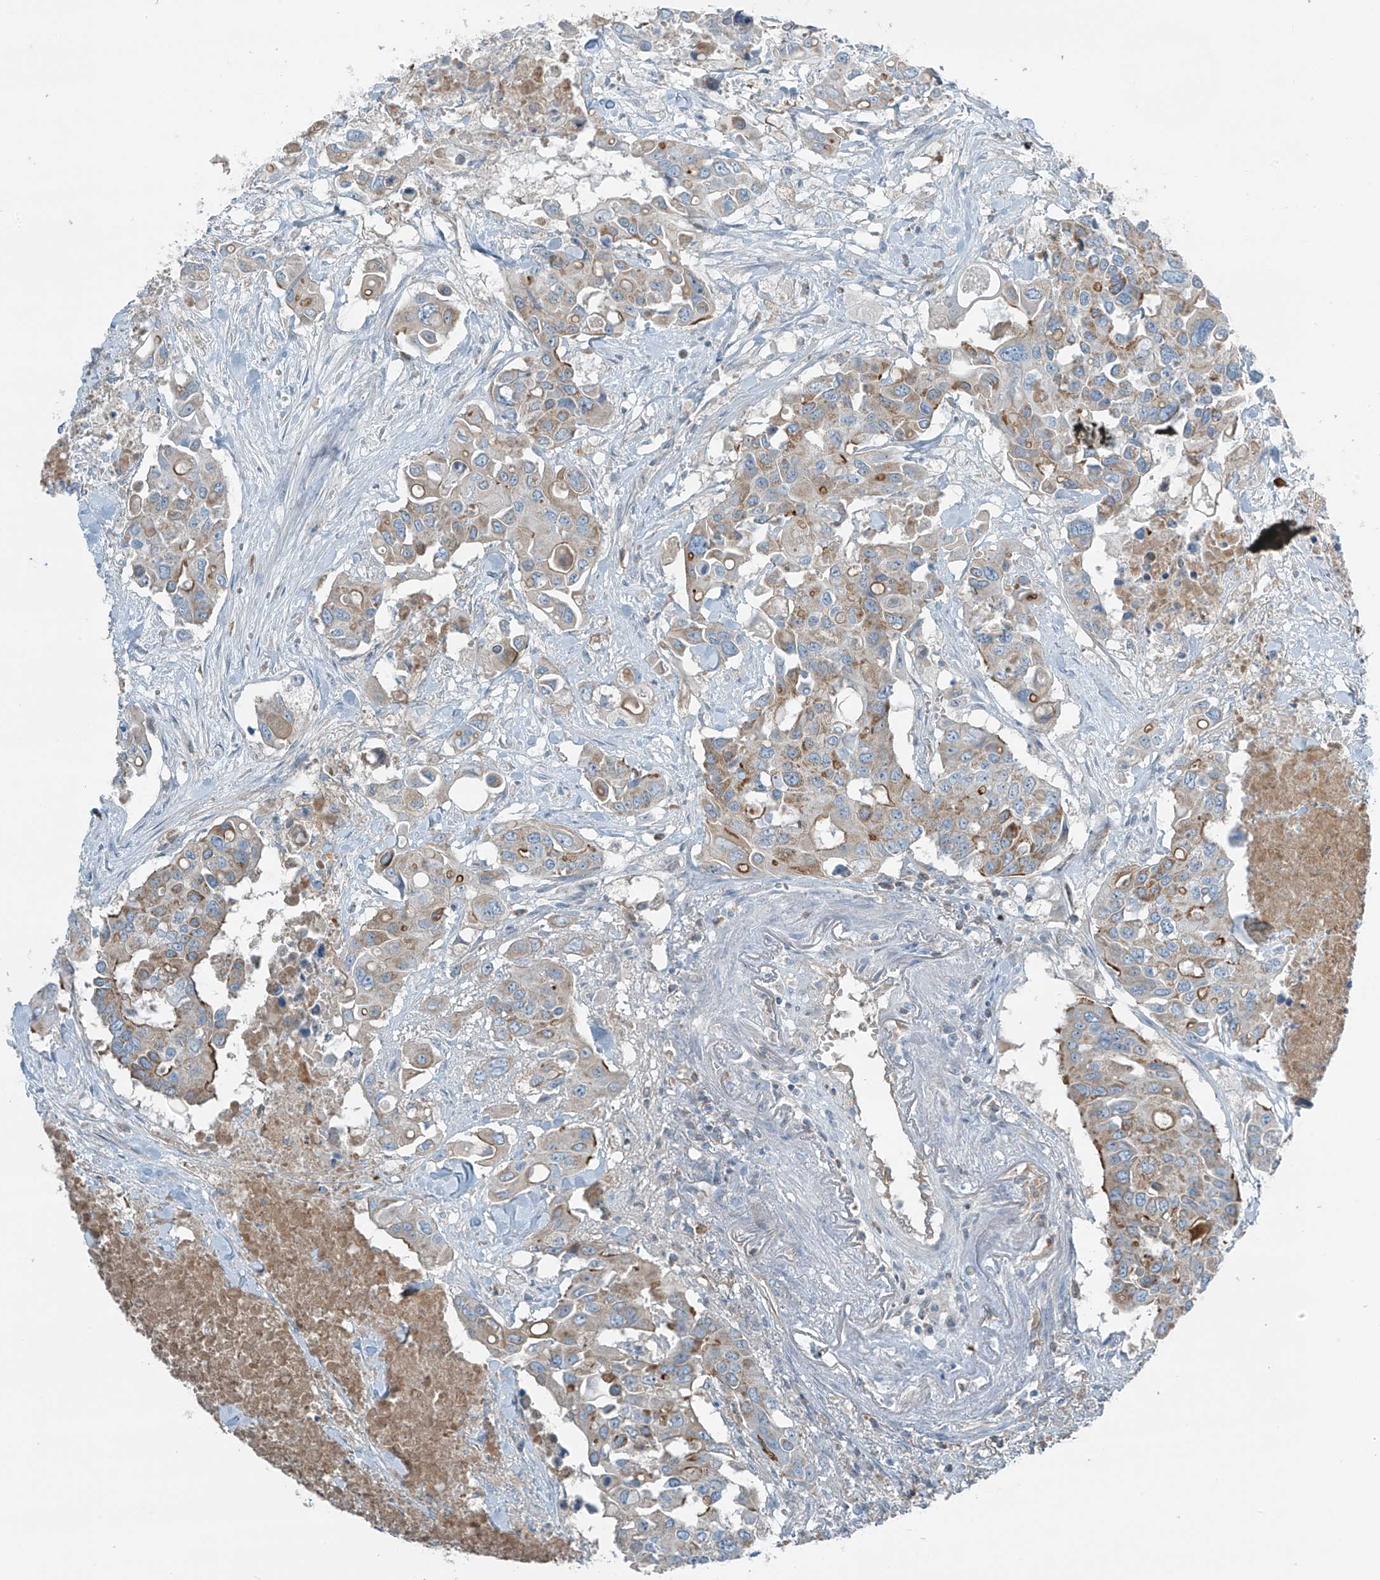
{"staining": {"intensity": "moderate", "quantity": "<25%", "location": "cytoplasmic/membranous"}, "tissue": "colorectal cancer", "cell_type": "Tumor cells", "image_type": "cancer", "snomed": [{"axis": "morphology", "description": "Adenocarcinoma, NOS"}, {"axis": "topography", "description": "Colon"}], "caption": "High-magnification brightfield microscopy of colorectal cancer stained with DAB (3,3'-diaminobenzidine) (brown) and counterstained with hematoxylin (blue). tumor cells exhibit moderate cytoplasmic/membranous staining is appreciated in approximately<25% of cells.", "gene": "FAM131C", "patient": {"sex": "male", "age": 77}}